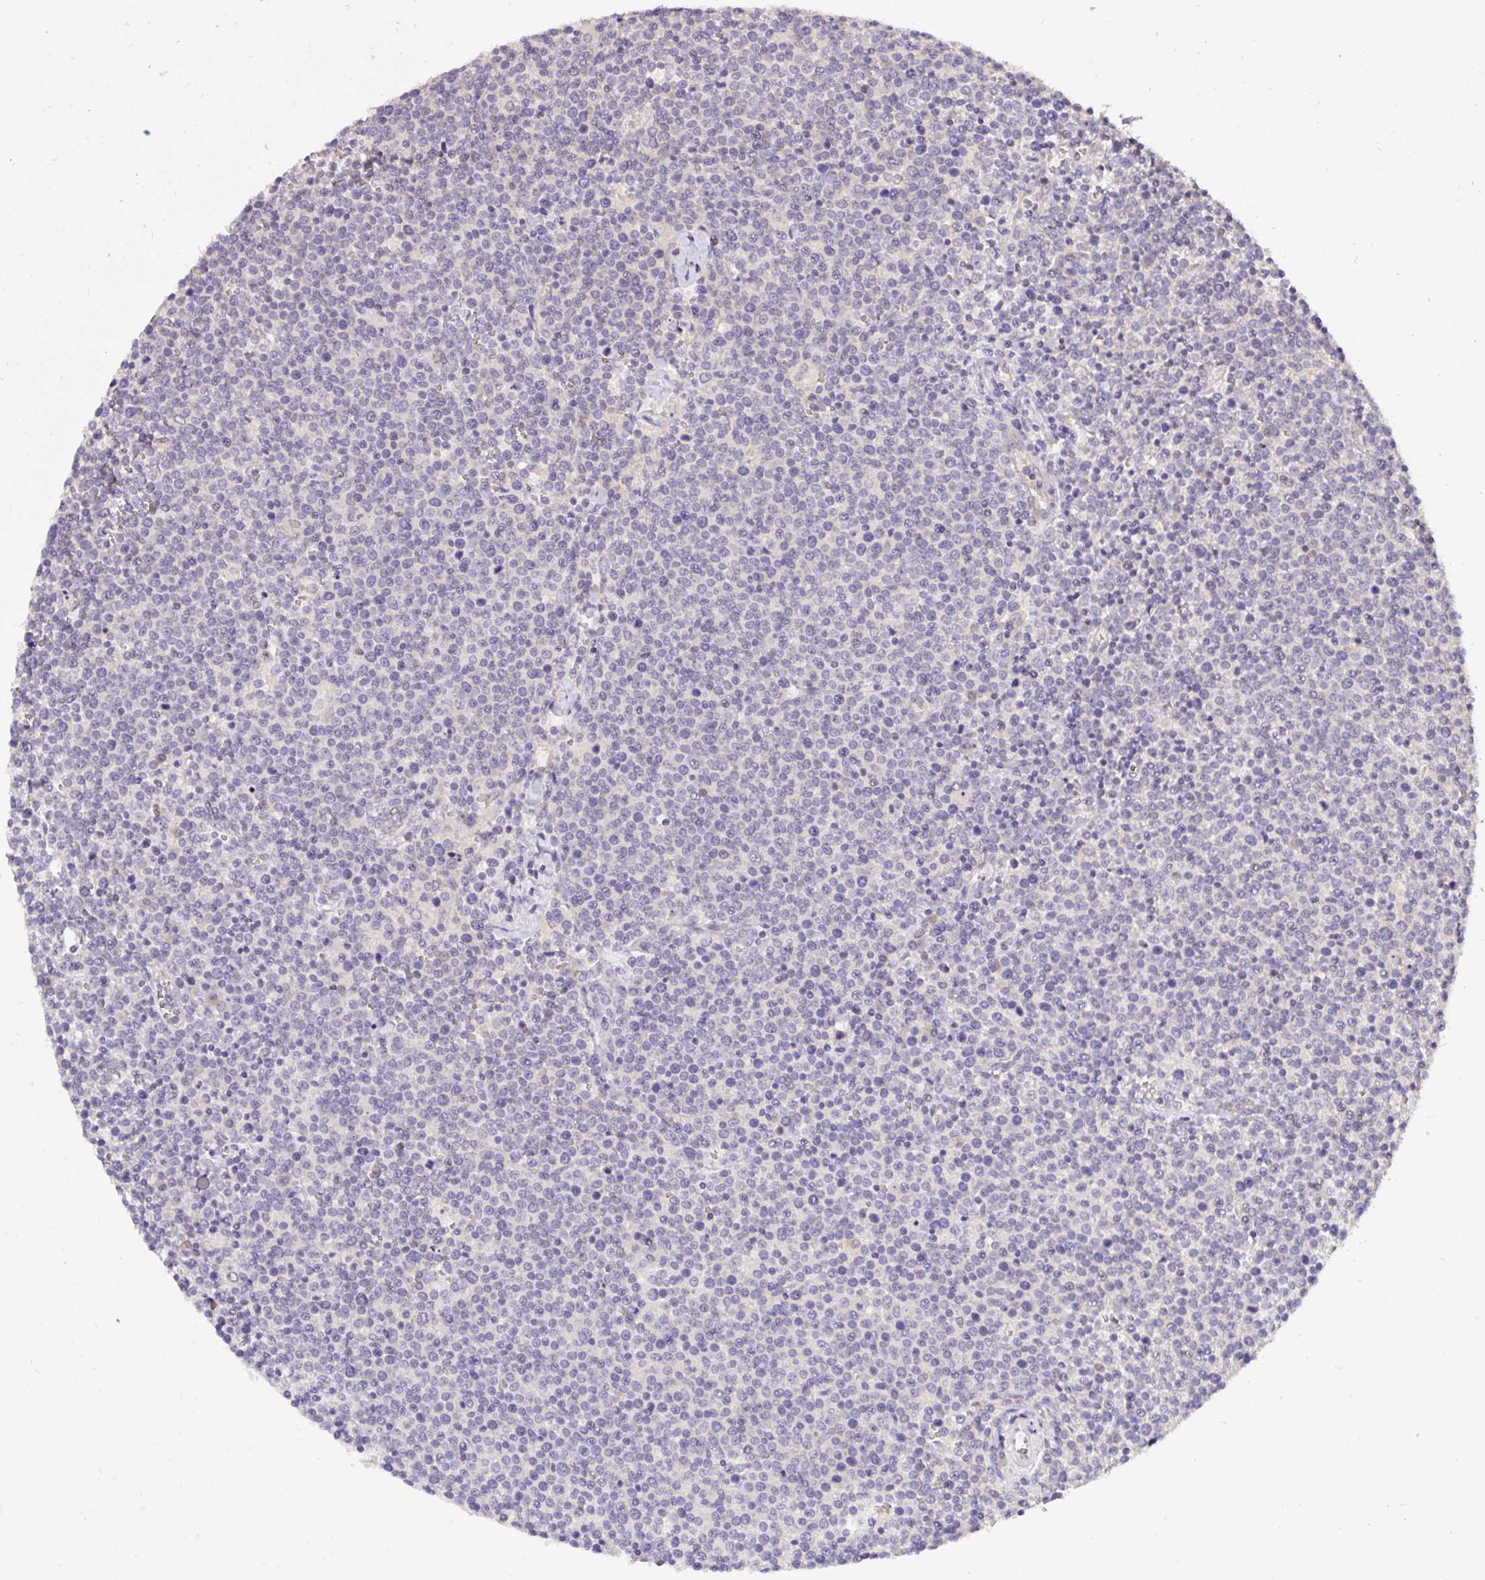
{"staining": {"intensity": "negative", "quantity": "none", "location": "none"}, "tissue": "lymphoma", "cell_type": "Tumor cells", "image_type": "cancer", "snomed": [{"axis": "morphology", "description": "Malignant lymphoma, non-Hodgkin's type, High grade"}, {"axis": "topography", "description": "Lymph node"}], "caption": "Tumor cells are negative for protein expression in human malignant lymphoma, non-Hodgkin's type (high-grade).", "gene": "C19orf54", "patient": {"sex": "male", "age": 61}}